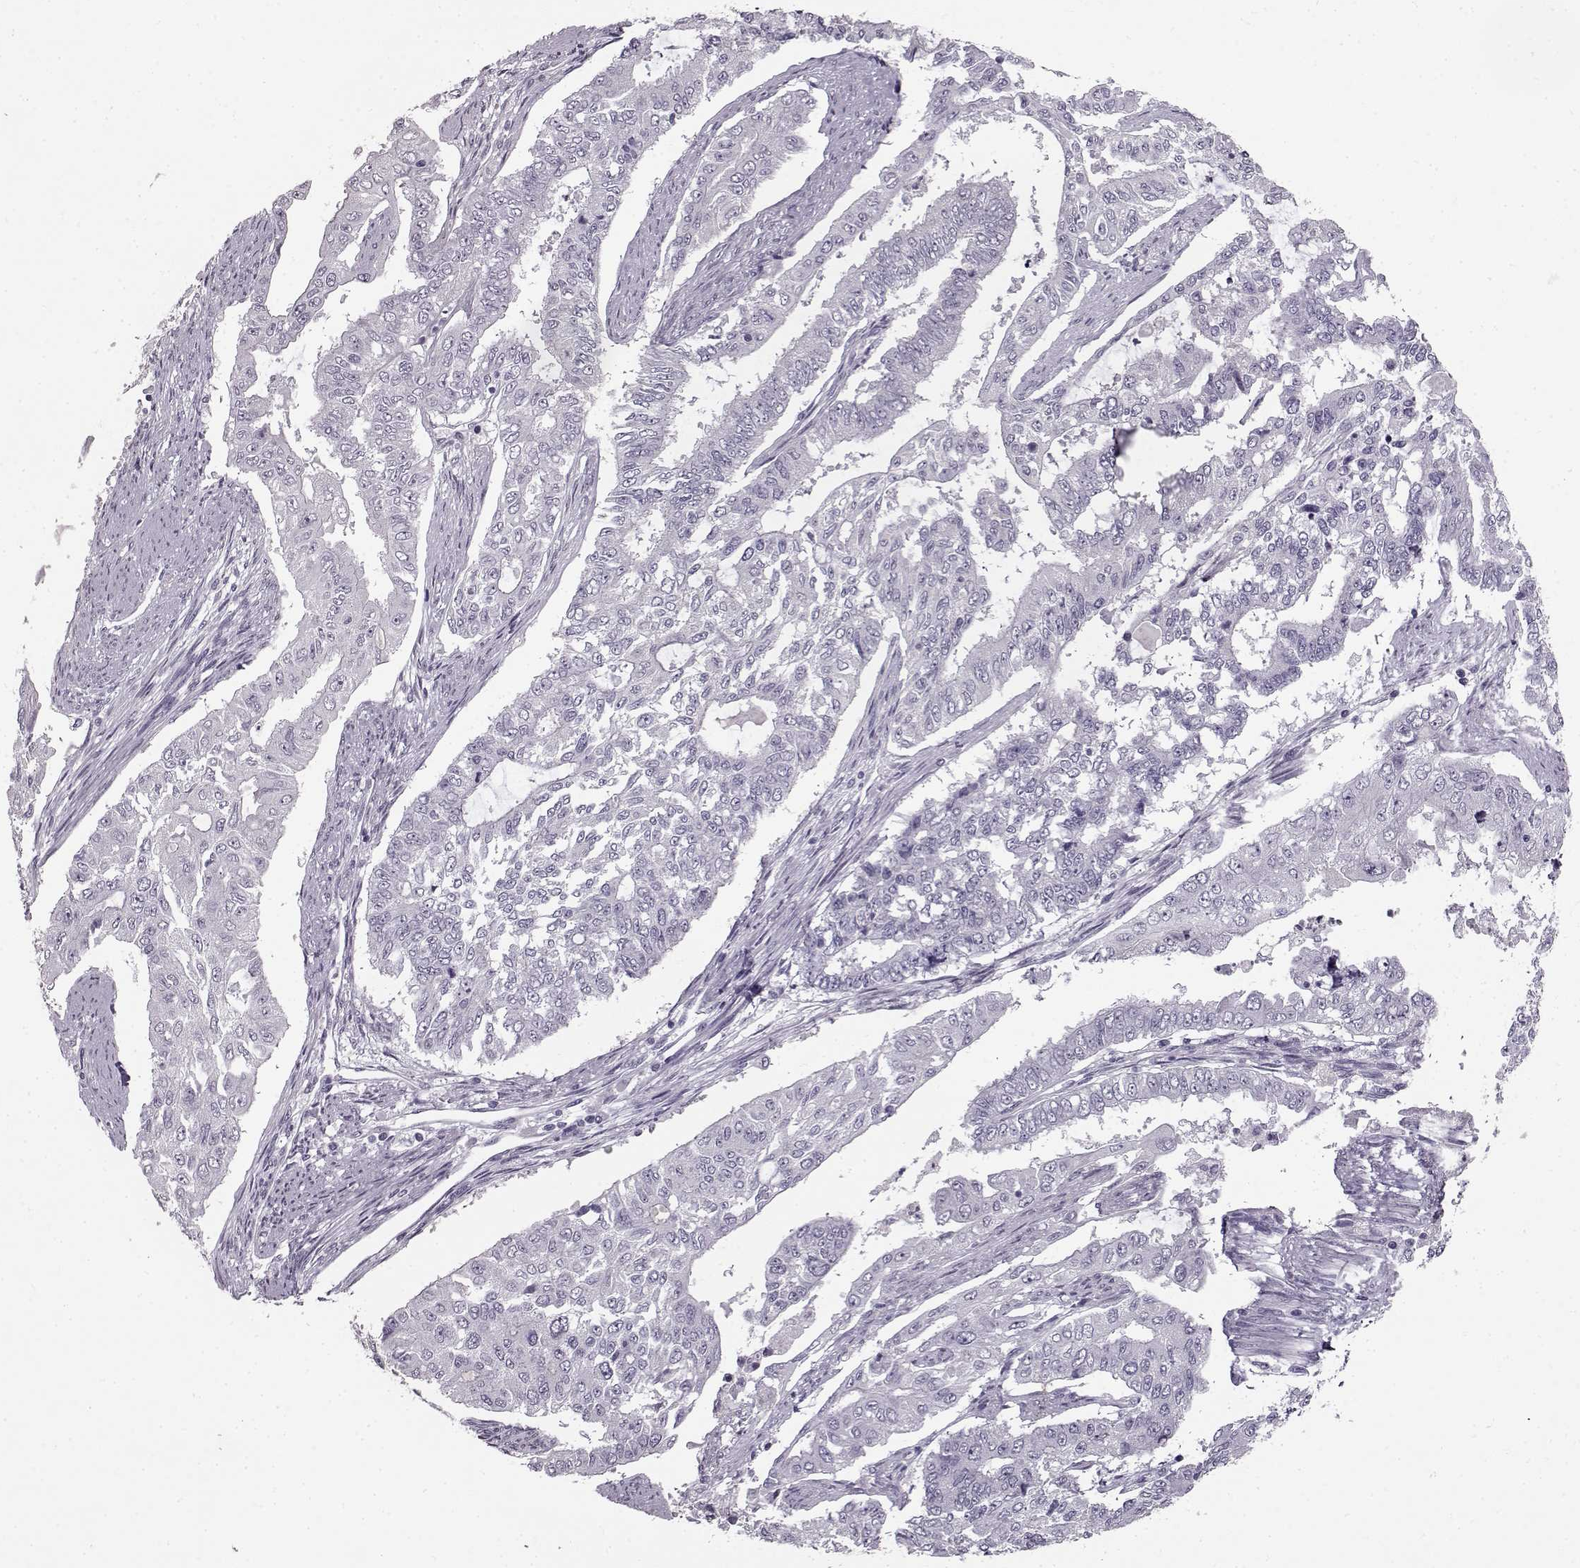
{"staining": {"intensity": "negative", "quantity": "none", "location": "none"}, "tissue": "endometrial cancer", "cell_type": "Tumor cells", "image_type": "cancer", "snomed": [{"axis": "morphology", "description": "Adenocarcinoma, NOS"}, {"axis": "topography", "description": "Uterus"}], "caption": "Protein analysis of adenocarcinoma (endometrial) demonstrates no significant positivity in tumor cells.", "gene": "FSHB", "patient": {"sex": "female", "age": 59}}